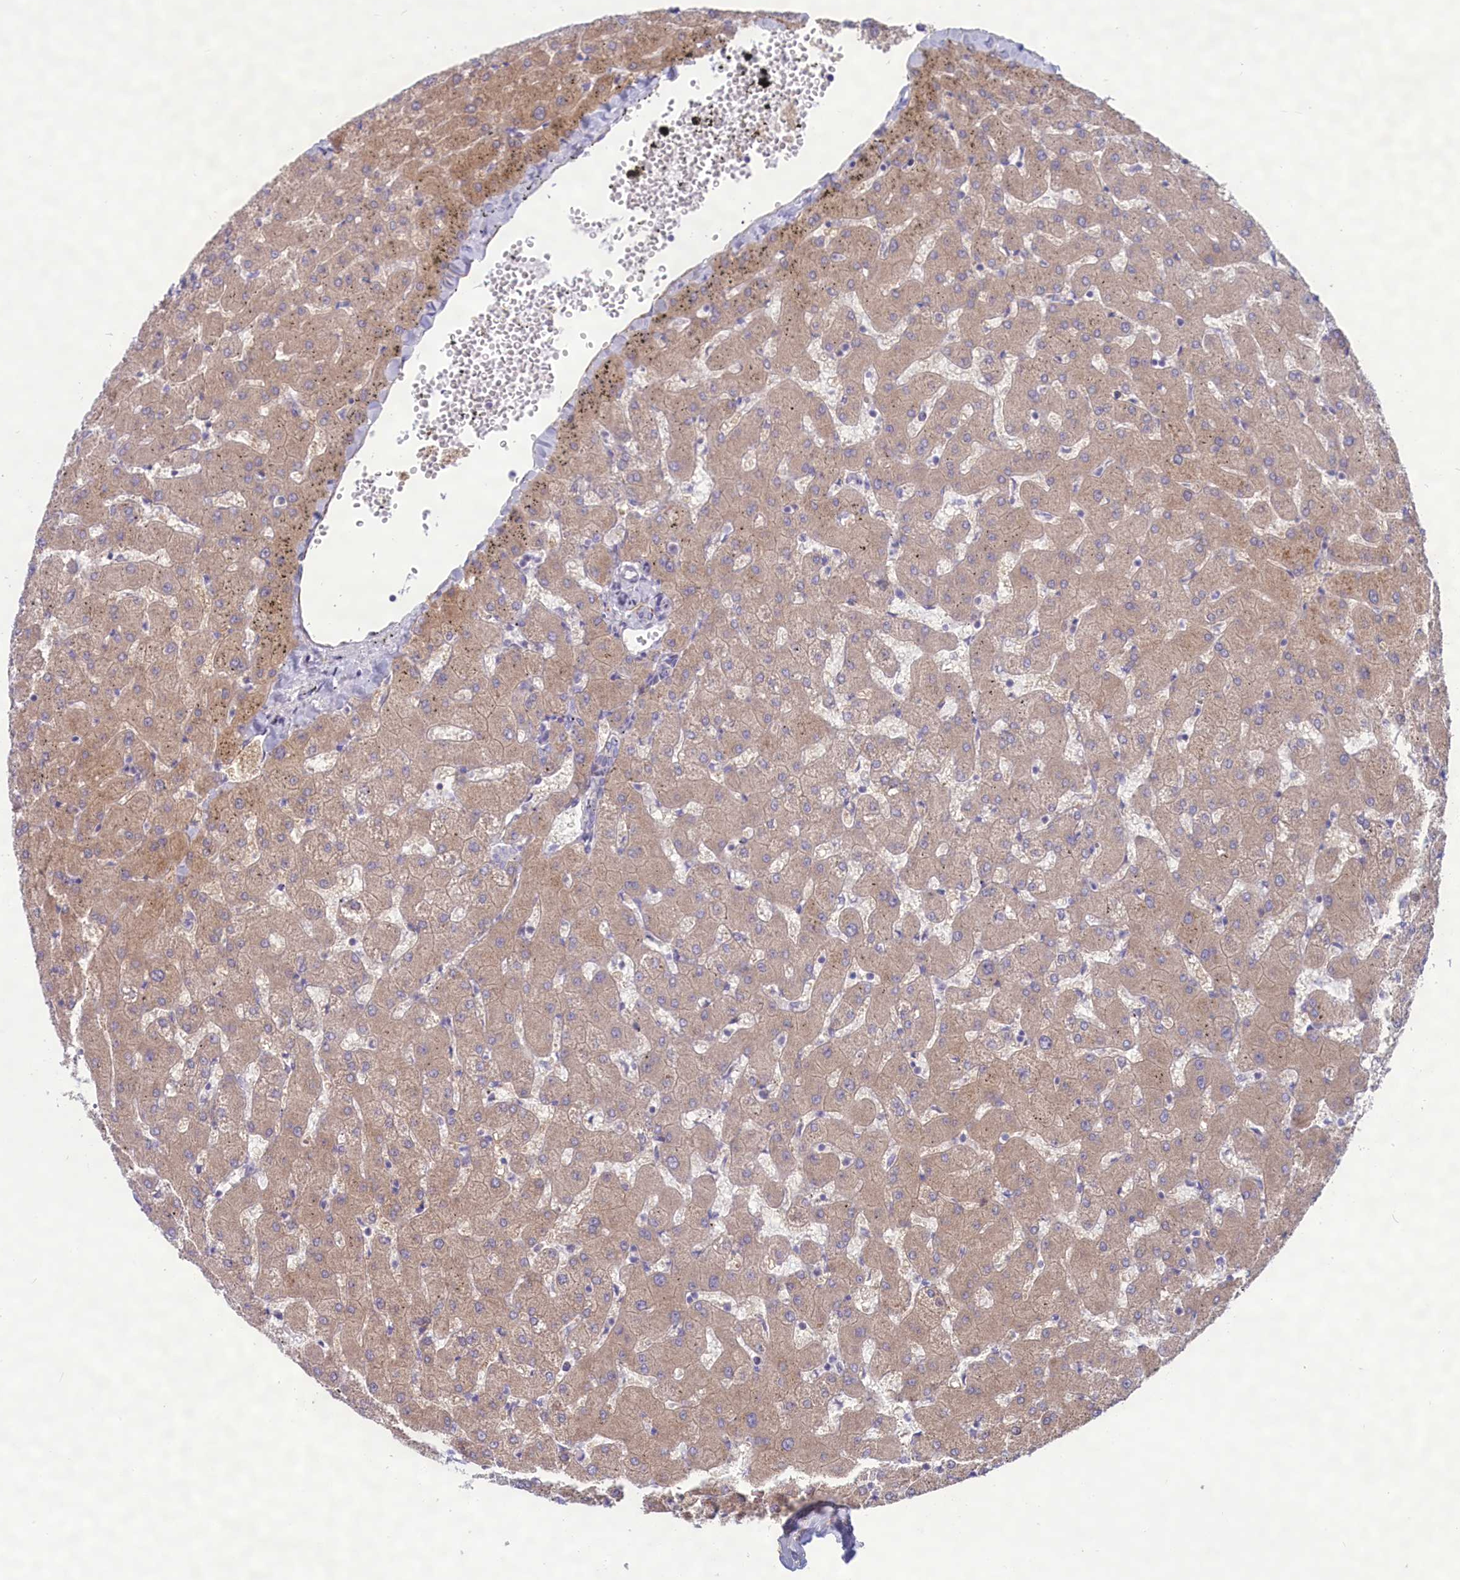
{"staining": {"intensity": "negative", "quantity": "none", "location": "none"}, "tissue": "liver", "cell_type": "Cholangiocytes", "image_type": "normal", "snomed": [{"axis": "morphology", "description": "Normal tissue, NOS"}, {"axis": "topography", "description": "Liver"}], "caption": "DAB immunohistochemical staining of unremarkable human liver exhibits no significant positivity in cholangiocytes.", "gene": "MPV17L2", "patient": {"sex": "female", "age": 63}}